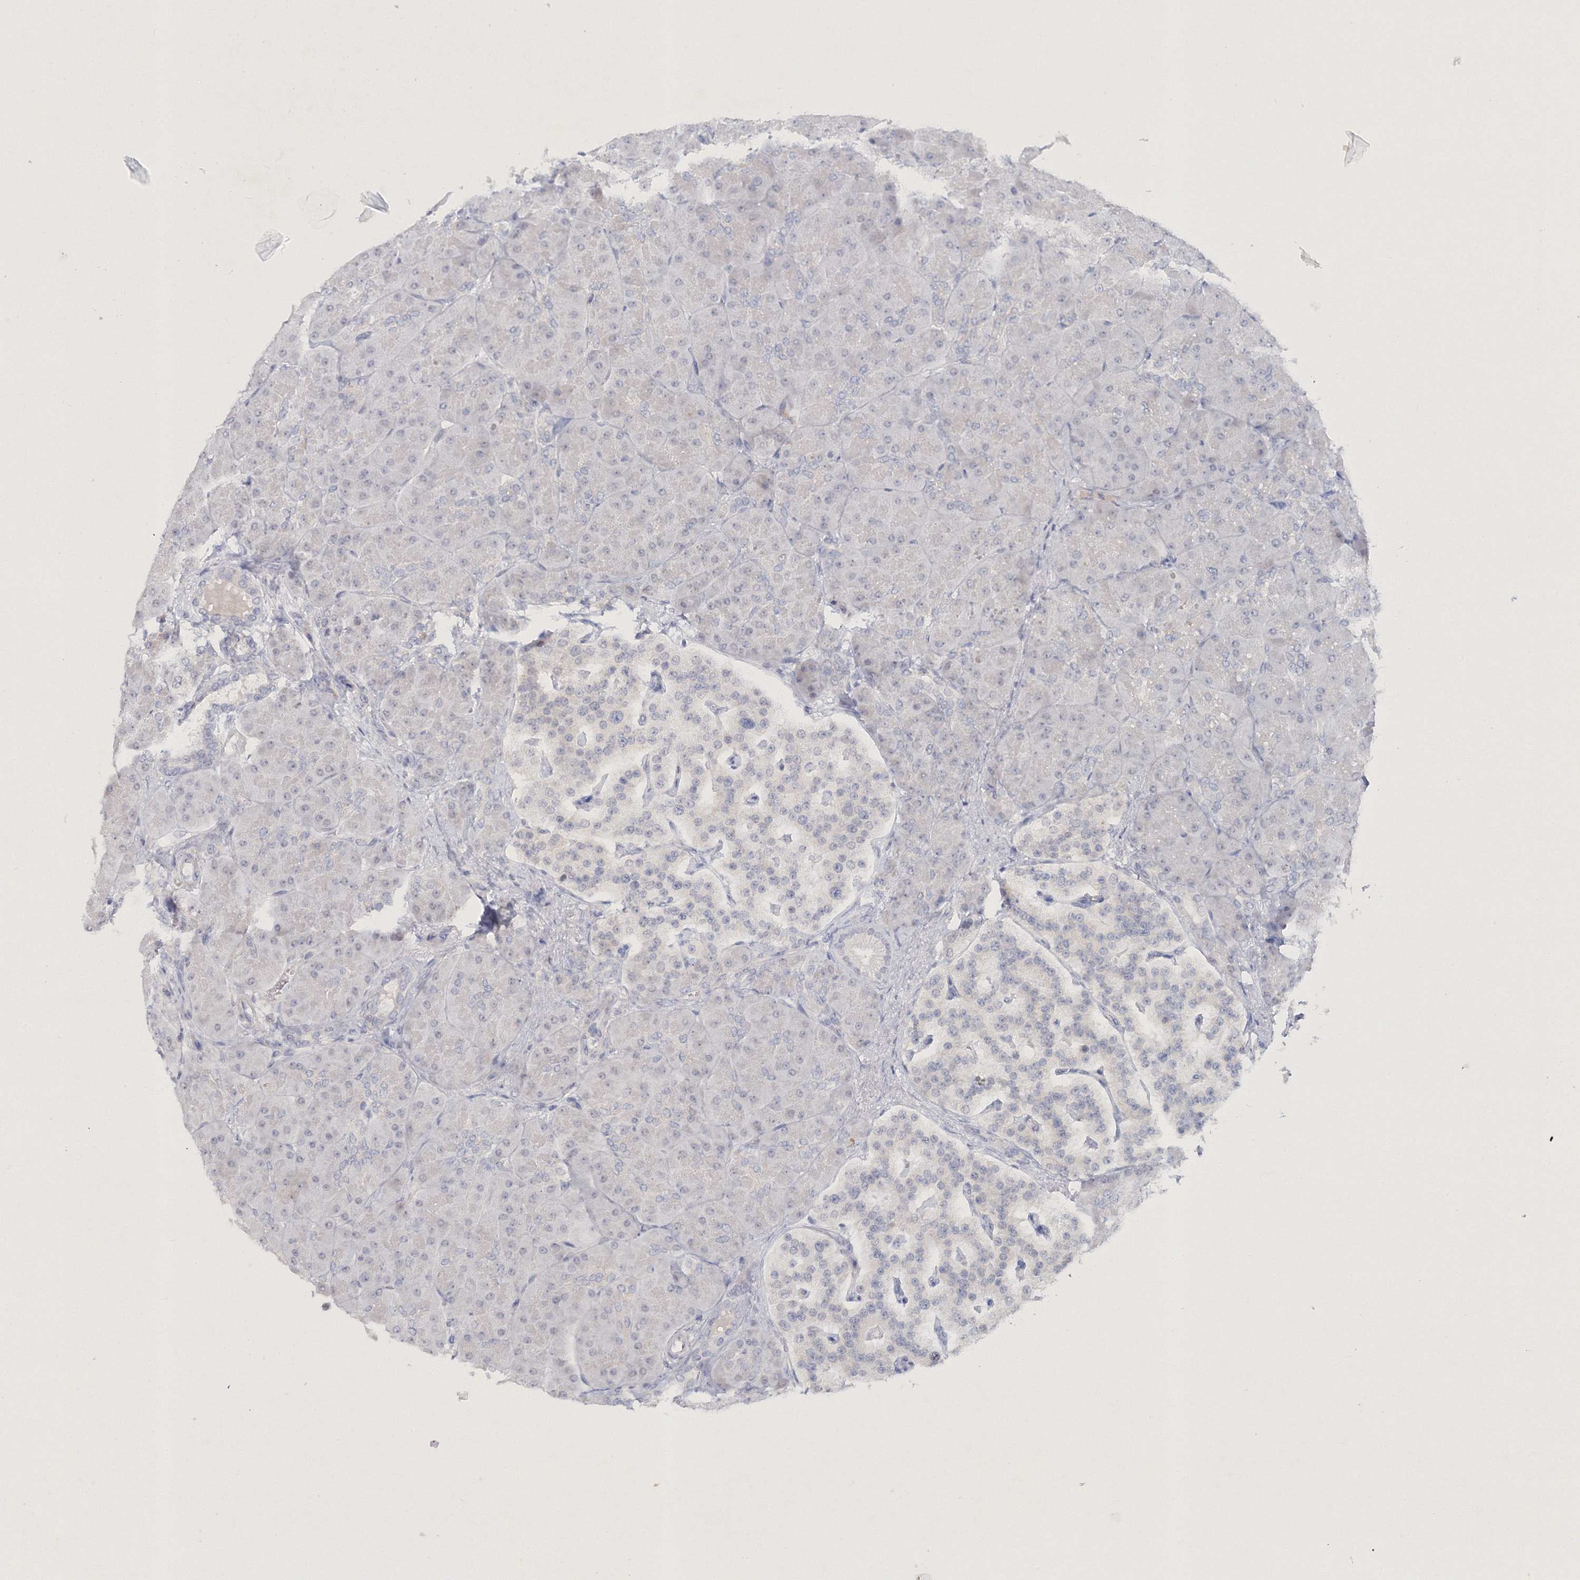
{"staining": {"intensity": "negative", "quantity": "none", "location": "none"}, "tissue": "pancreas", "cell_type": "Exocrine glandular cells", "image_type": "normal", "snomed": [{"axis": "morphology", "description": "Normal tissue, NOS"}, {"axis": "topography", "description": "Pancreas"}], "caption": "IHC of normal human pancreas shows no expression in exocrine glandular cells. (IHC, brightfield microscopy, high magnification).", "gene": "NEU4", "patient": {"sex": "male", "age": 66}}